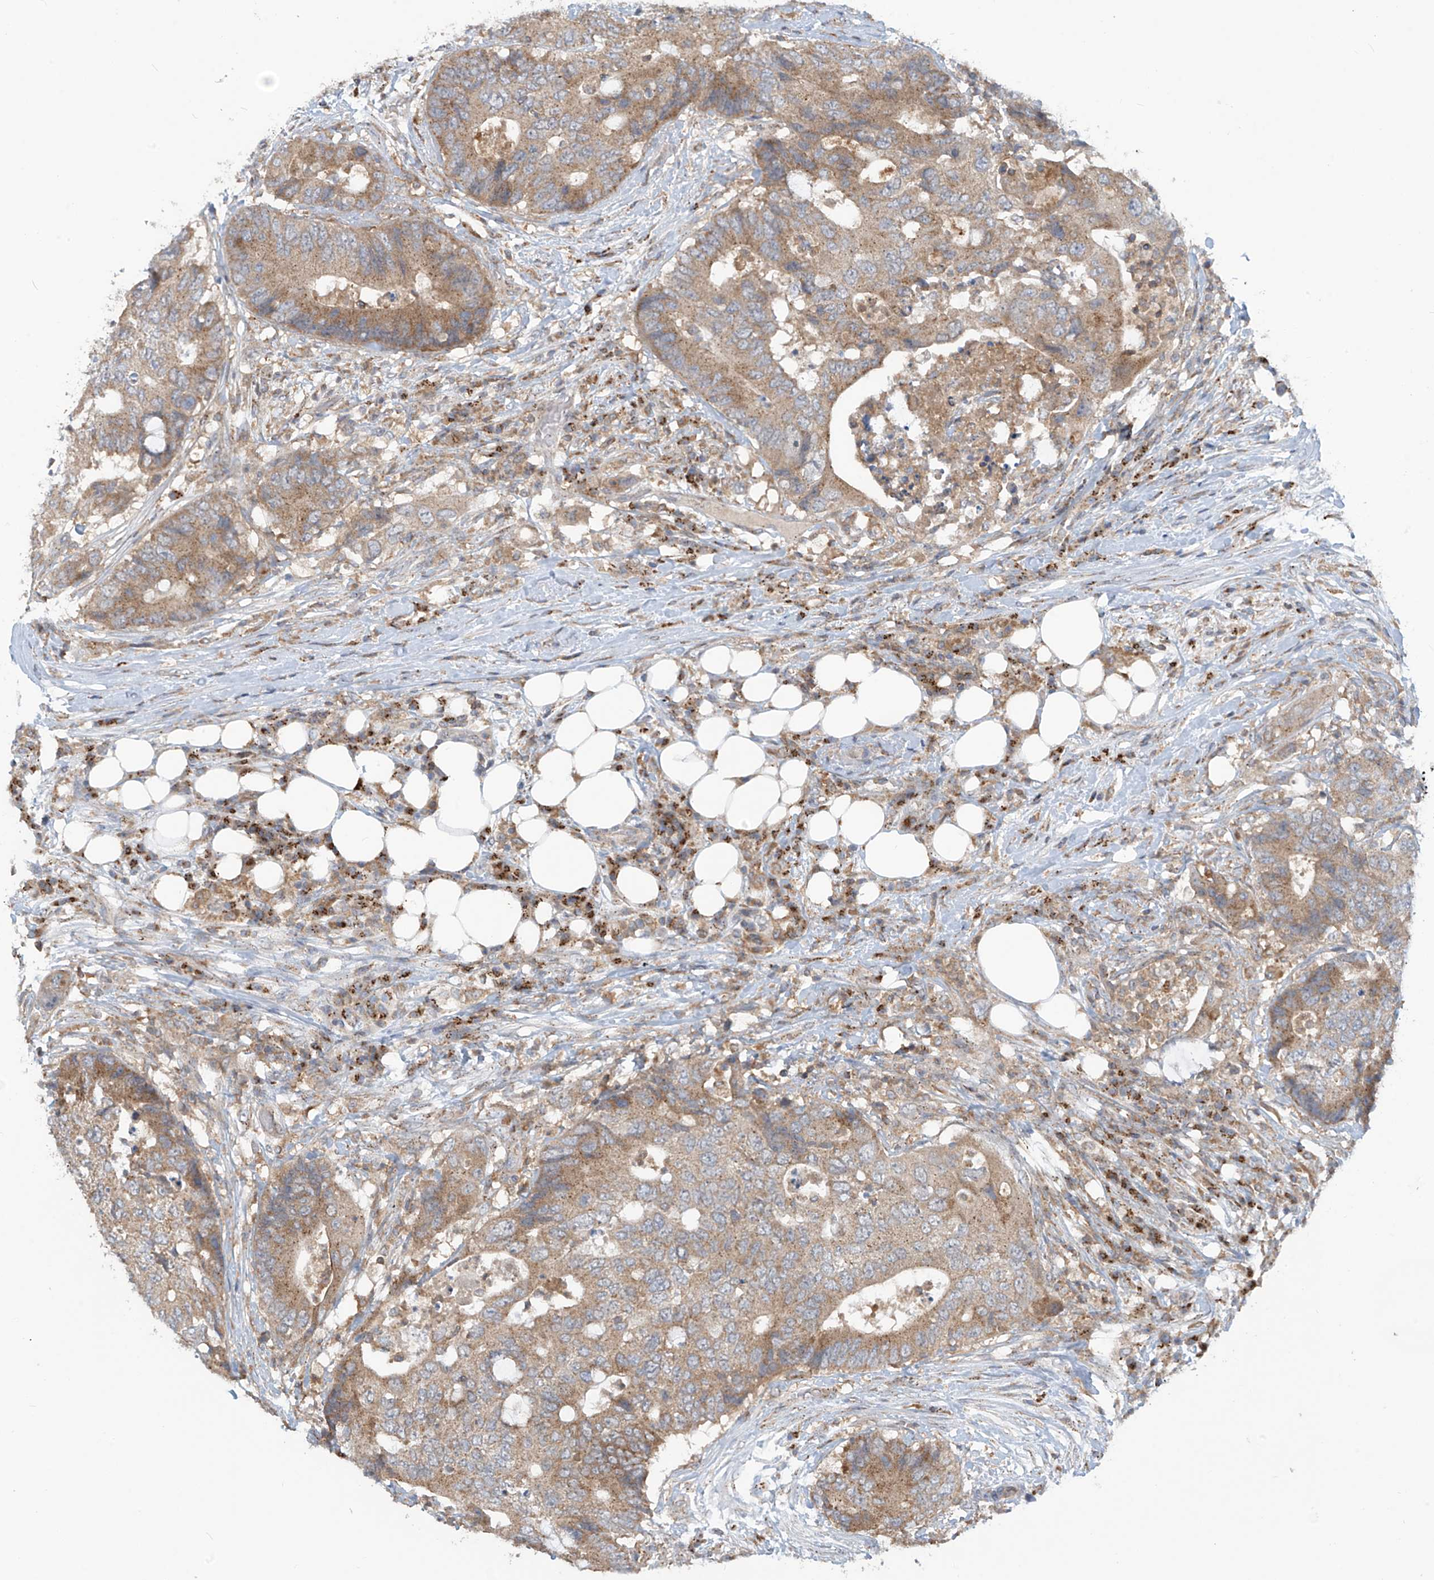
{"staining": {"intensity": "moderate", "quantity": ">75%", "location": "cytoplasmic/membranous"}, "tissue": "colorectal cancer", "cell_type": "Tumor cells", "image_type": "cancer", "snomed": [{"axis": "morphology", "description": "Adenocarcinoma, NOS"}, {"axis": "topography", "description": "Colon"}], "caption": "A micrograph of human adenocarcinoma (colorectal) stained for a protein exhibits moderate cytoplasmic/membranous brown staining in tumor cells.", "gene": "PARVG", "patient": {"sex": "male", "age": 71}}